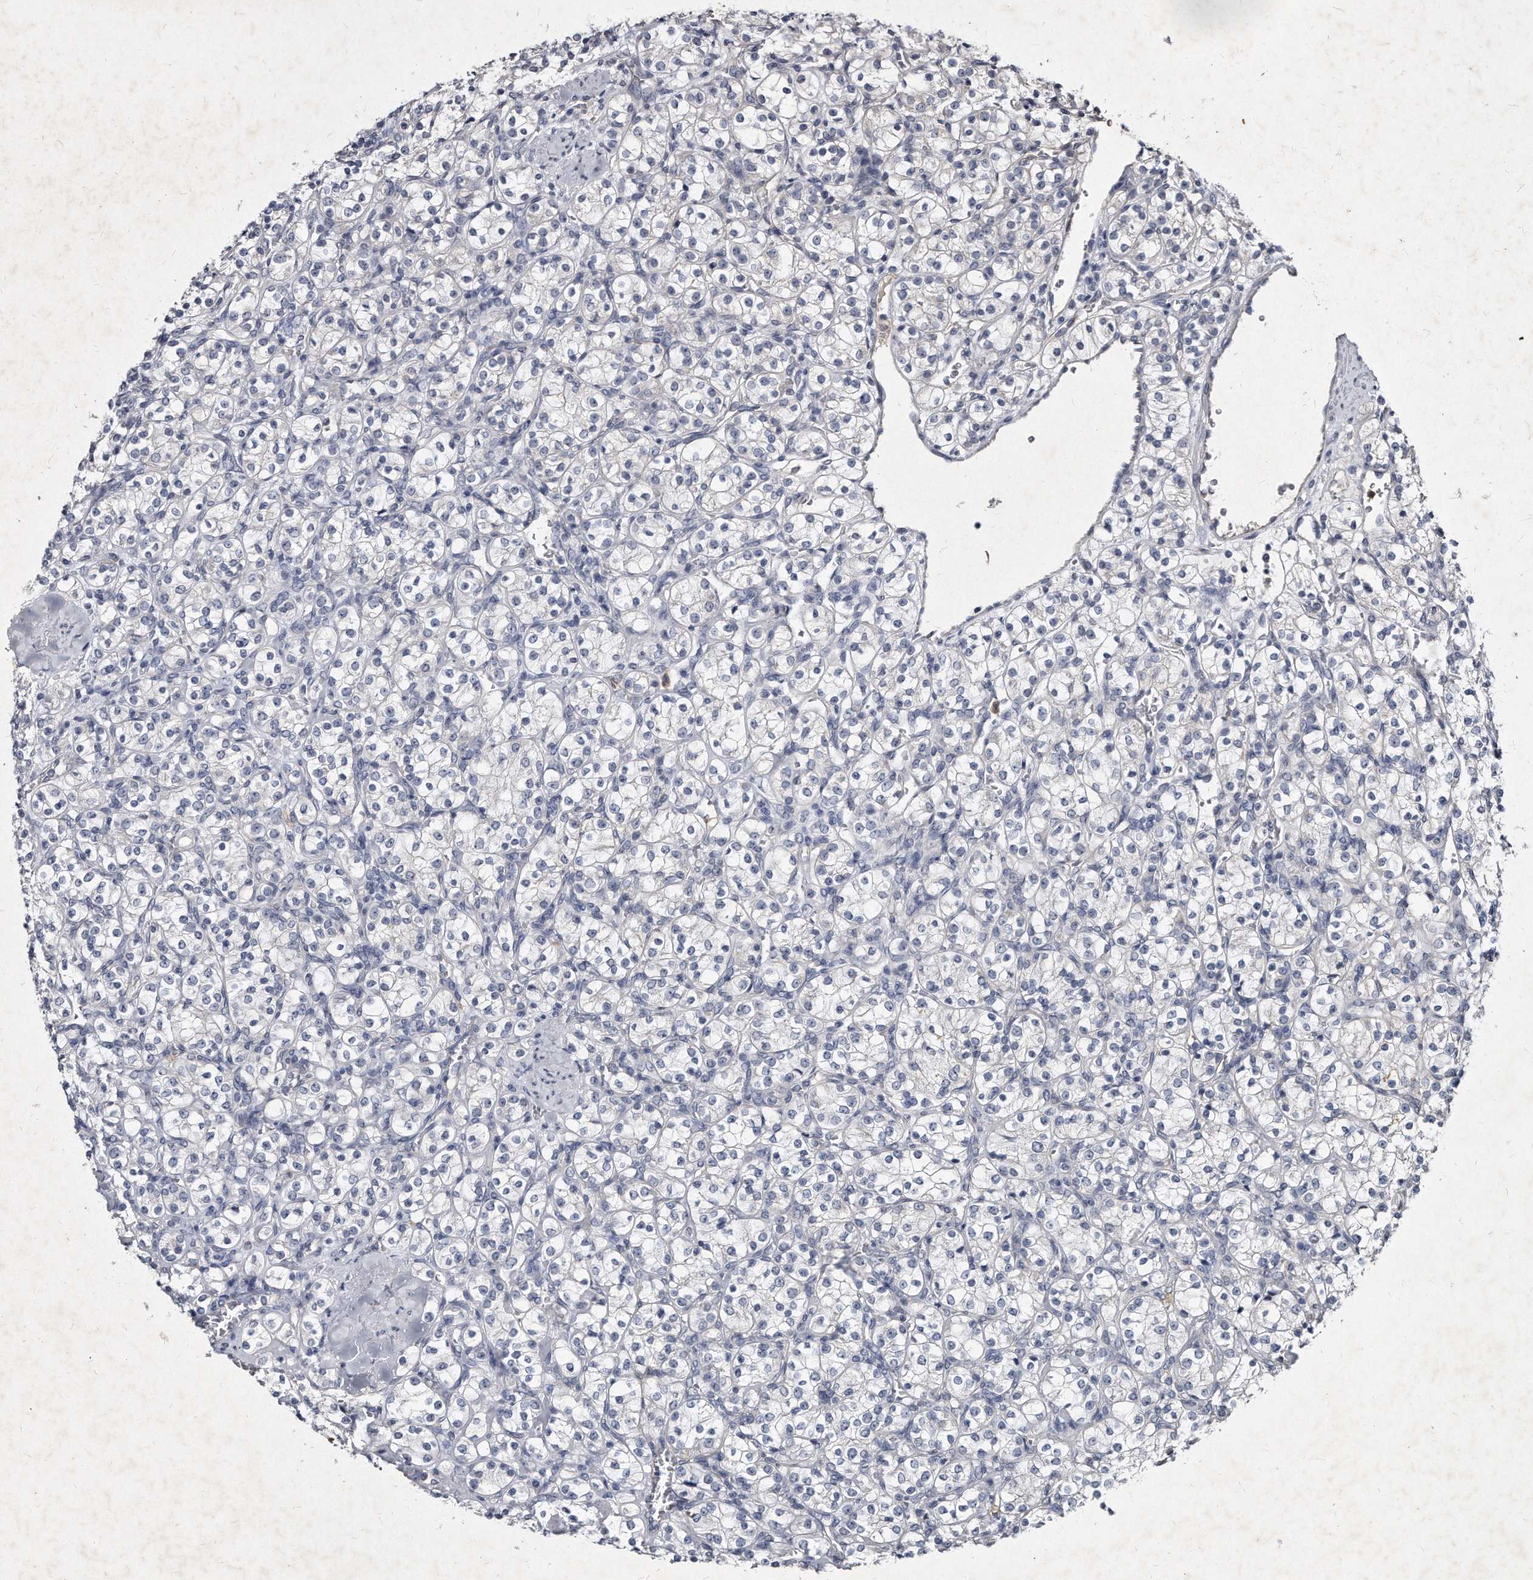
{"staining": {"intensity": "negative", "quantity": "none", "location": "none"}, "tissue": "renal cancer", "cell_type": "Tumor cells", "image_type": "cancer", "snomed": [{"axis": "morphology", "description": "Adenocarcinoma, NOS"}, {"axis": "topography", "description": "Kidney"}], "caption": "There is no significant positivity in tumor cells of adenocarcinoma (renal).", "gene": "KLHDC3", "patient": {"sex": "male", "age": 77}}